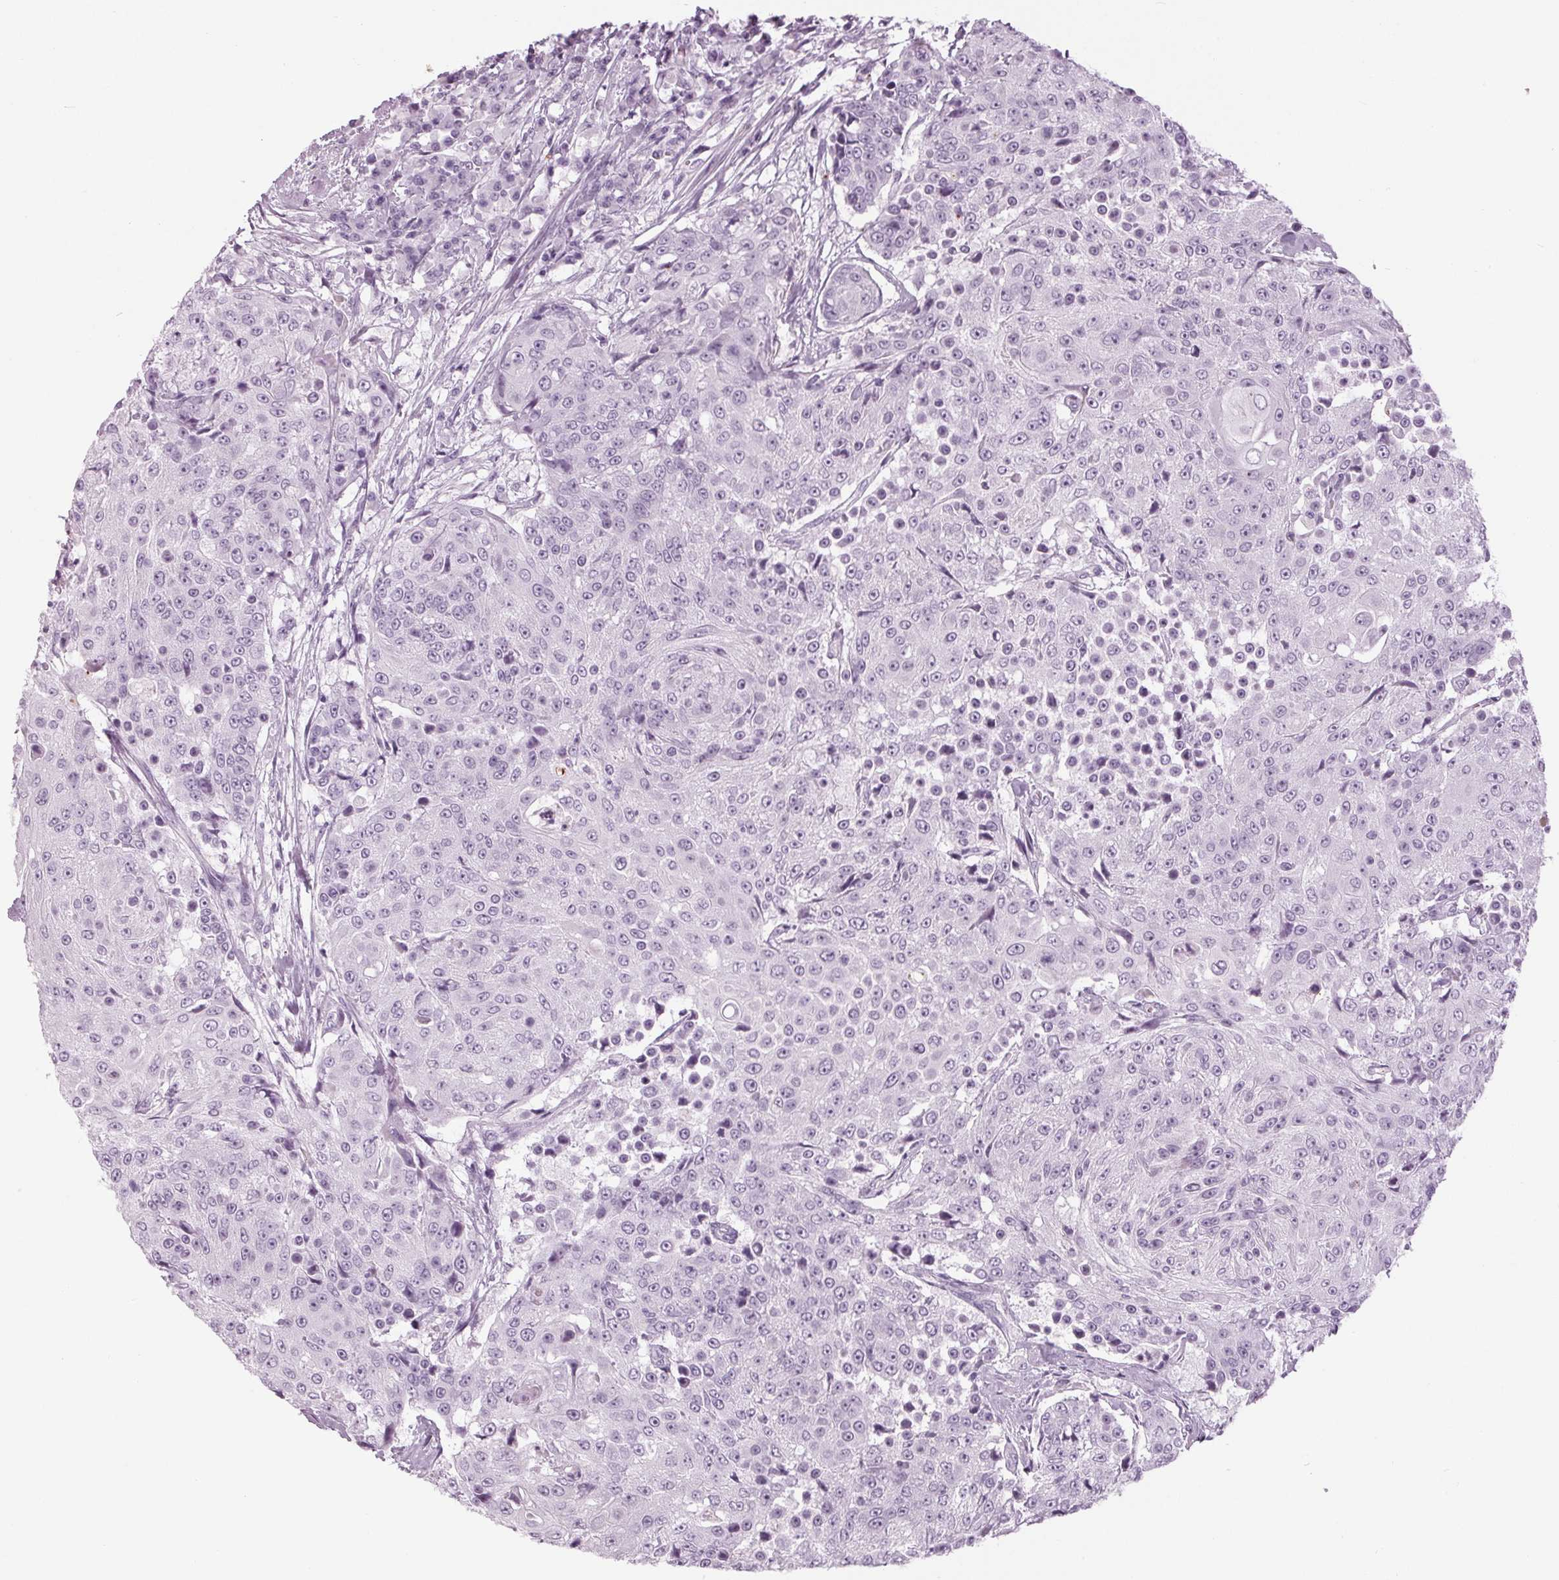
{"staining": {"intensity": "negative", "quantity": "none", "location": "none"}, "tissue": "urothelial cancer", "cell_type": "Tumor cells", "image_type": "cancer", "snomed": [{"axis": "morphology", "description": "Urothelial carcinoma, High grade"}, {"axis": "topography", "description": "Urinary bladder"}], "caption": "There is no significant staining in tumor cells of urothelial cancer.", "gene": "CYP3A43", "patient": {"sex": "female", "age": 63}}